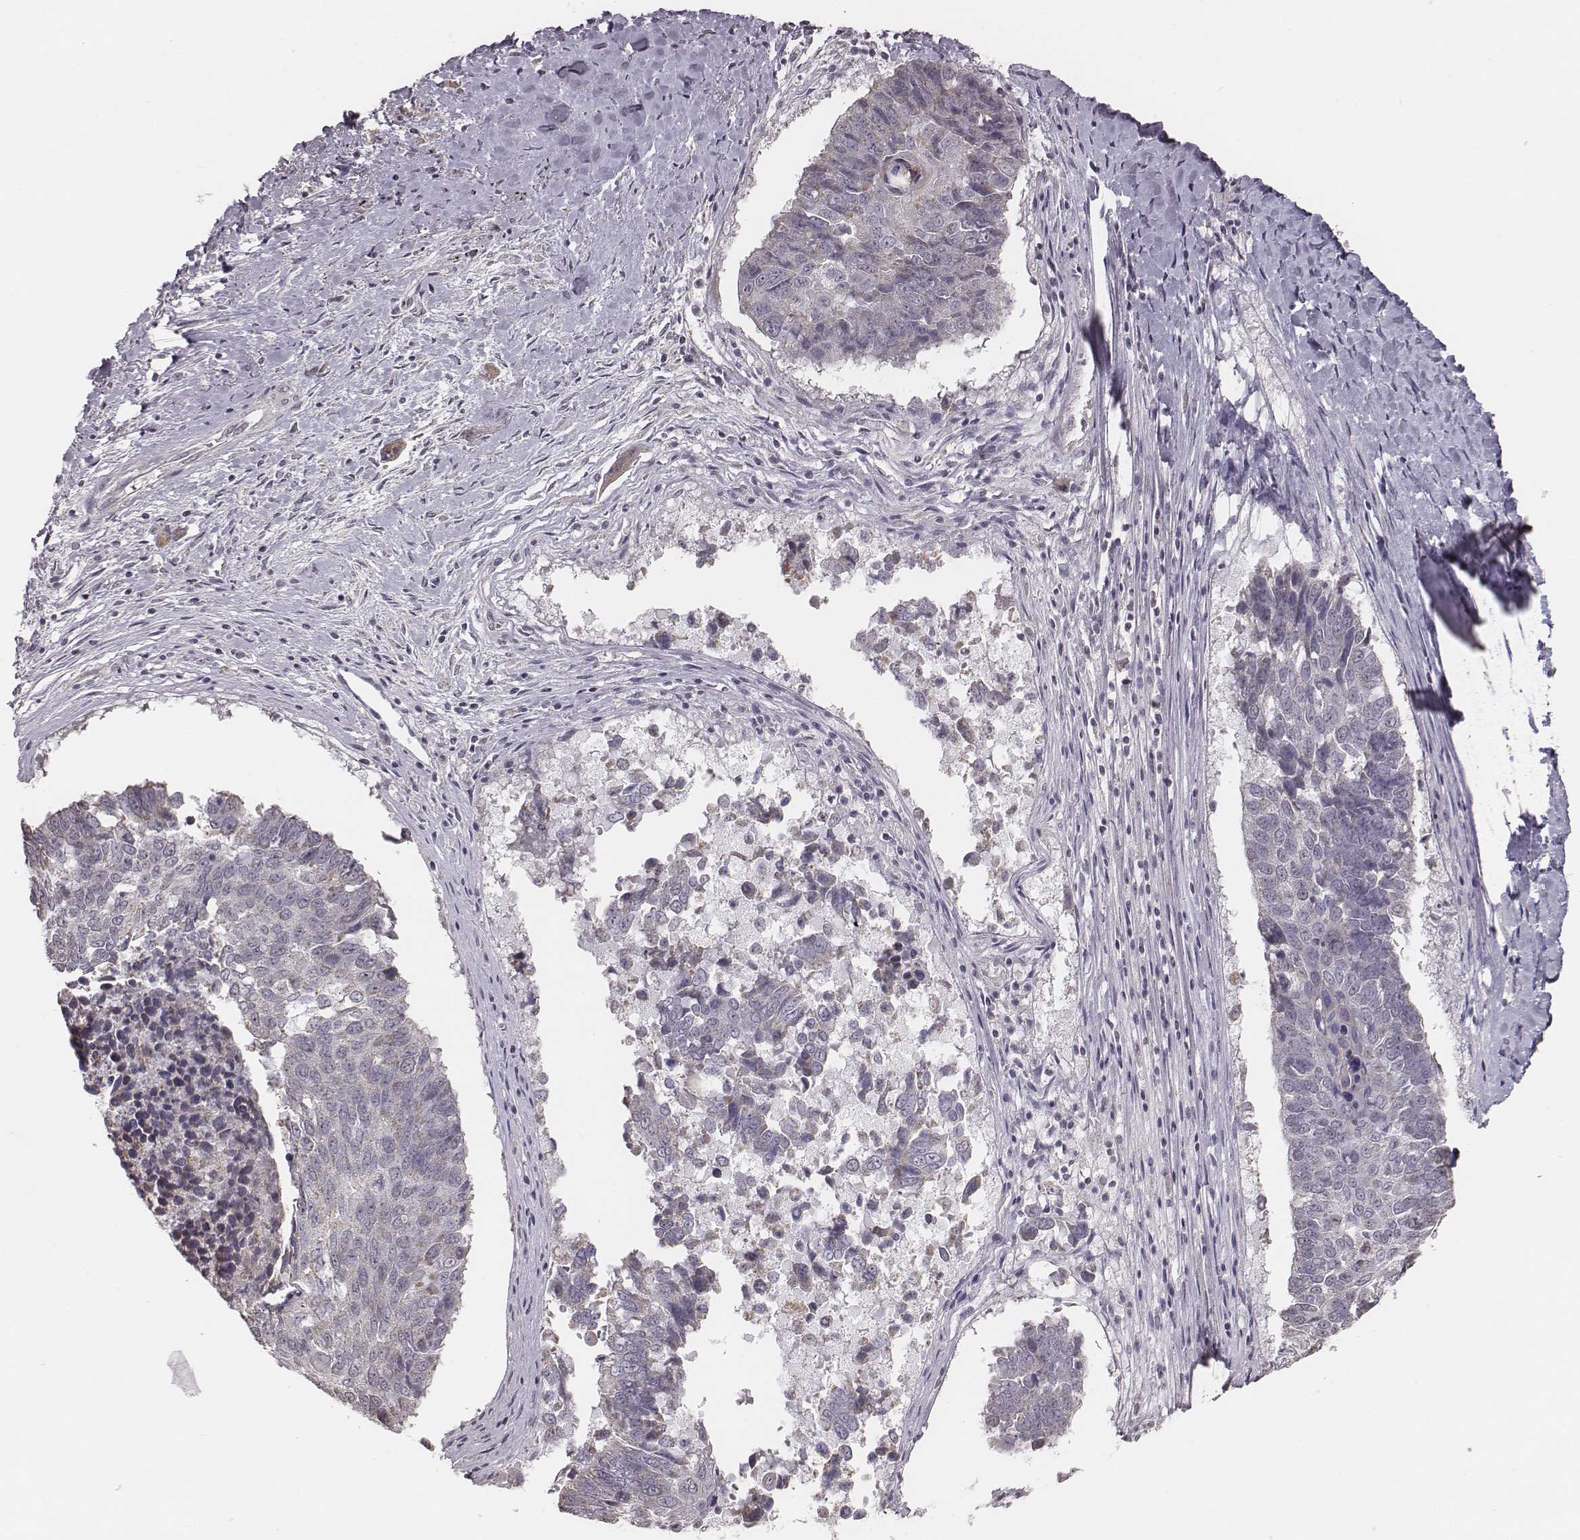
{"staining": {"intensity": "negative", "quantity": "none", "location": "none"}, "tissue": "lung cancer", "cell_type": "Tumor cells", "image_type": "cancer", "snomed": [{"axis": "morphology", "description": "Squamous cell carcinoma, NOS"}, {"axis": "topography", "description": "Lung"}], "caption": "IHC image of lung squamous cell carcinoma stained for a protein (brown), which shows no staining in tumor cells. (DAB IHC, high magnification).", "gene": "SLC7A4", "patient": {"sex": "male", "age": 73}}